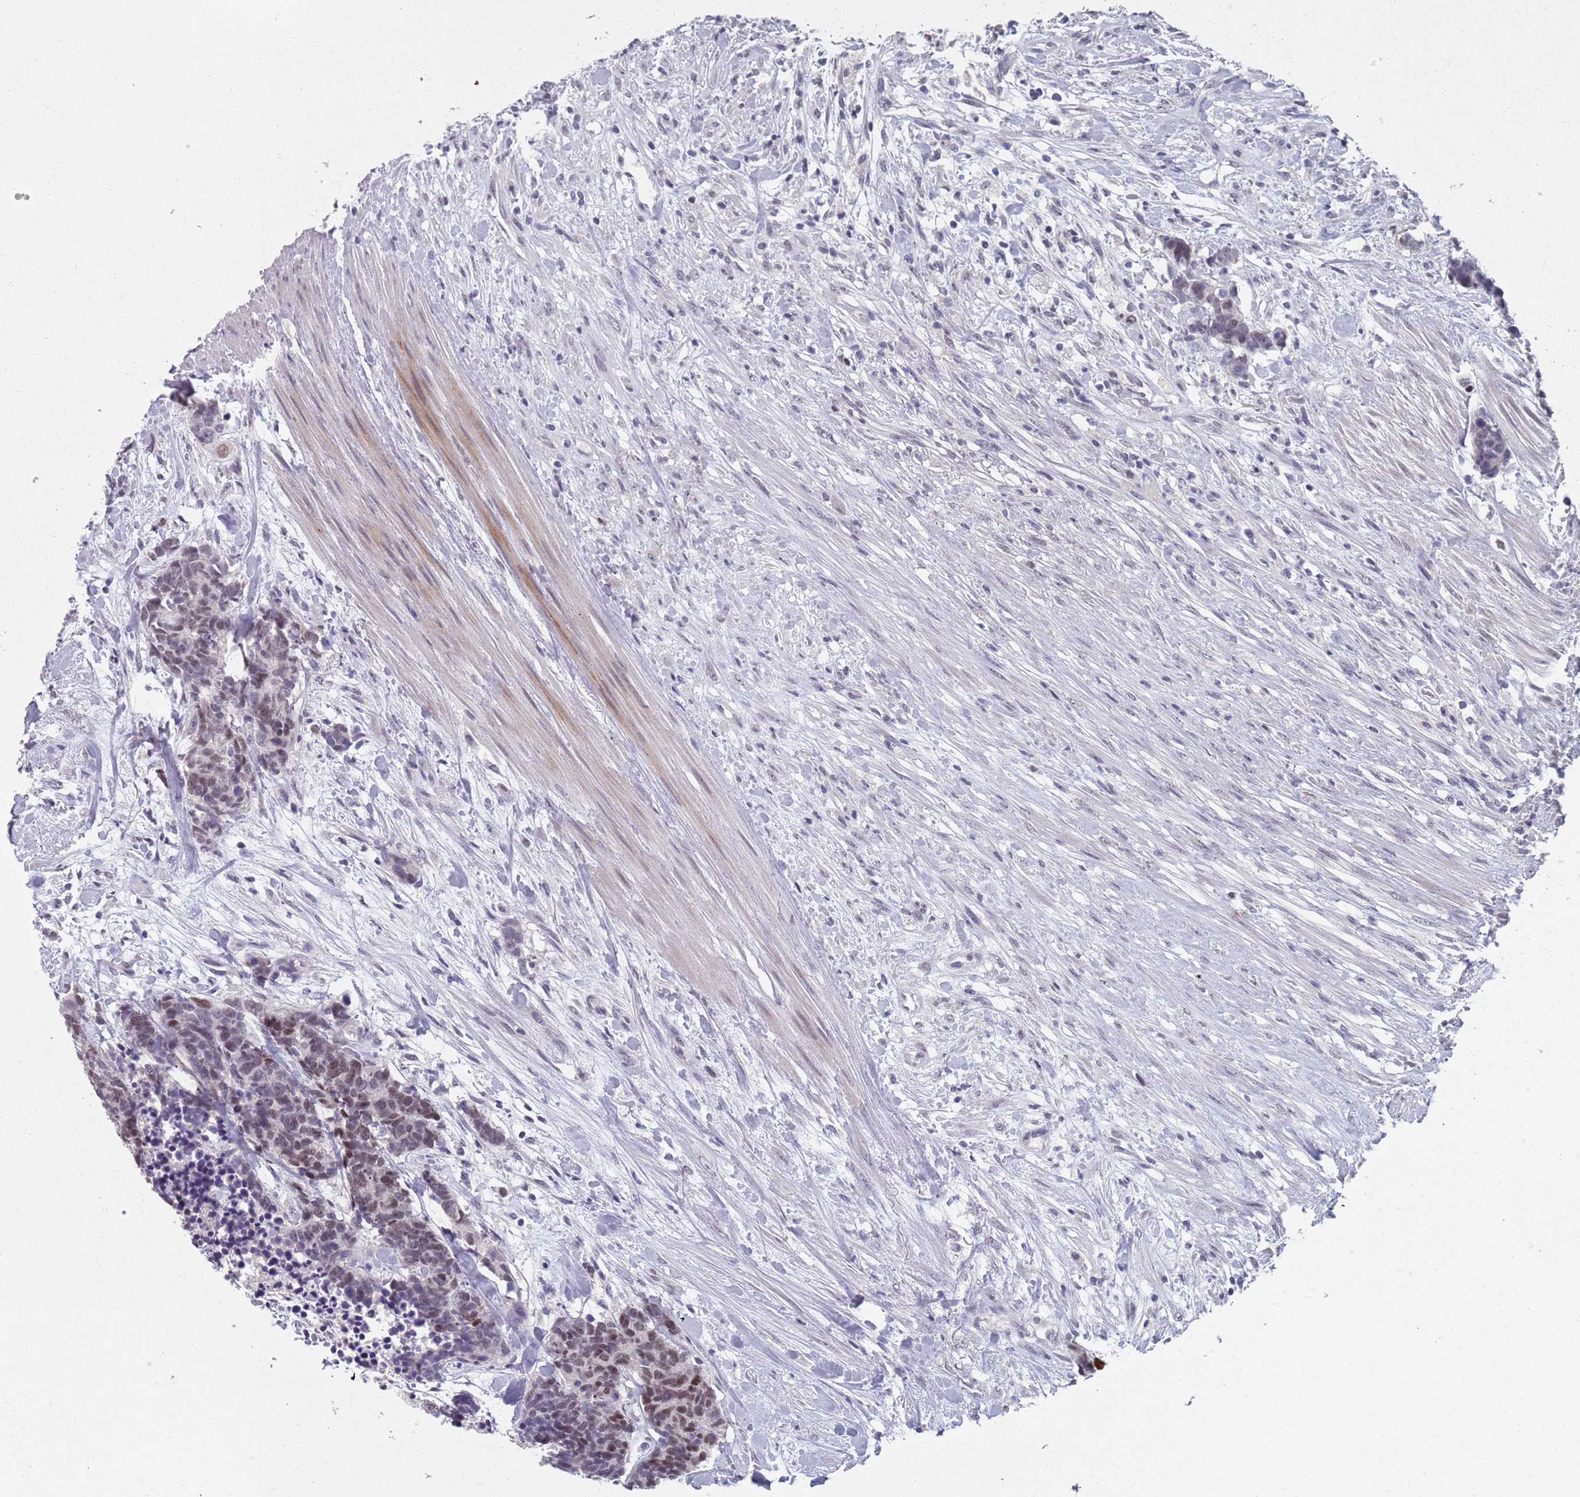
{"staining": {"intensity": "moderate", "quantity": "25%-75%", "location": "nuclear"}, "tissue": "carcinoid", "cell_type": "Tumor cells", "image_type": "cancer", "snomed": [{"axis": "morphology", "description": "Carcinoma, NOS"}, {"axis": "morphology", "description": "Carcinoid, malignant, NOS"}, {"axis": "topography", "description": "Prostate"}], "caption": "There is medium levels of moderate nuclear staining in tumor cells of carcinoid, as demonstrated by immunohistochemical staining (brown color).", "gene": "SAMD1", "patient": {"sex": "male", "age": 57}}